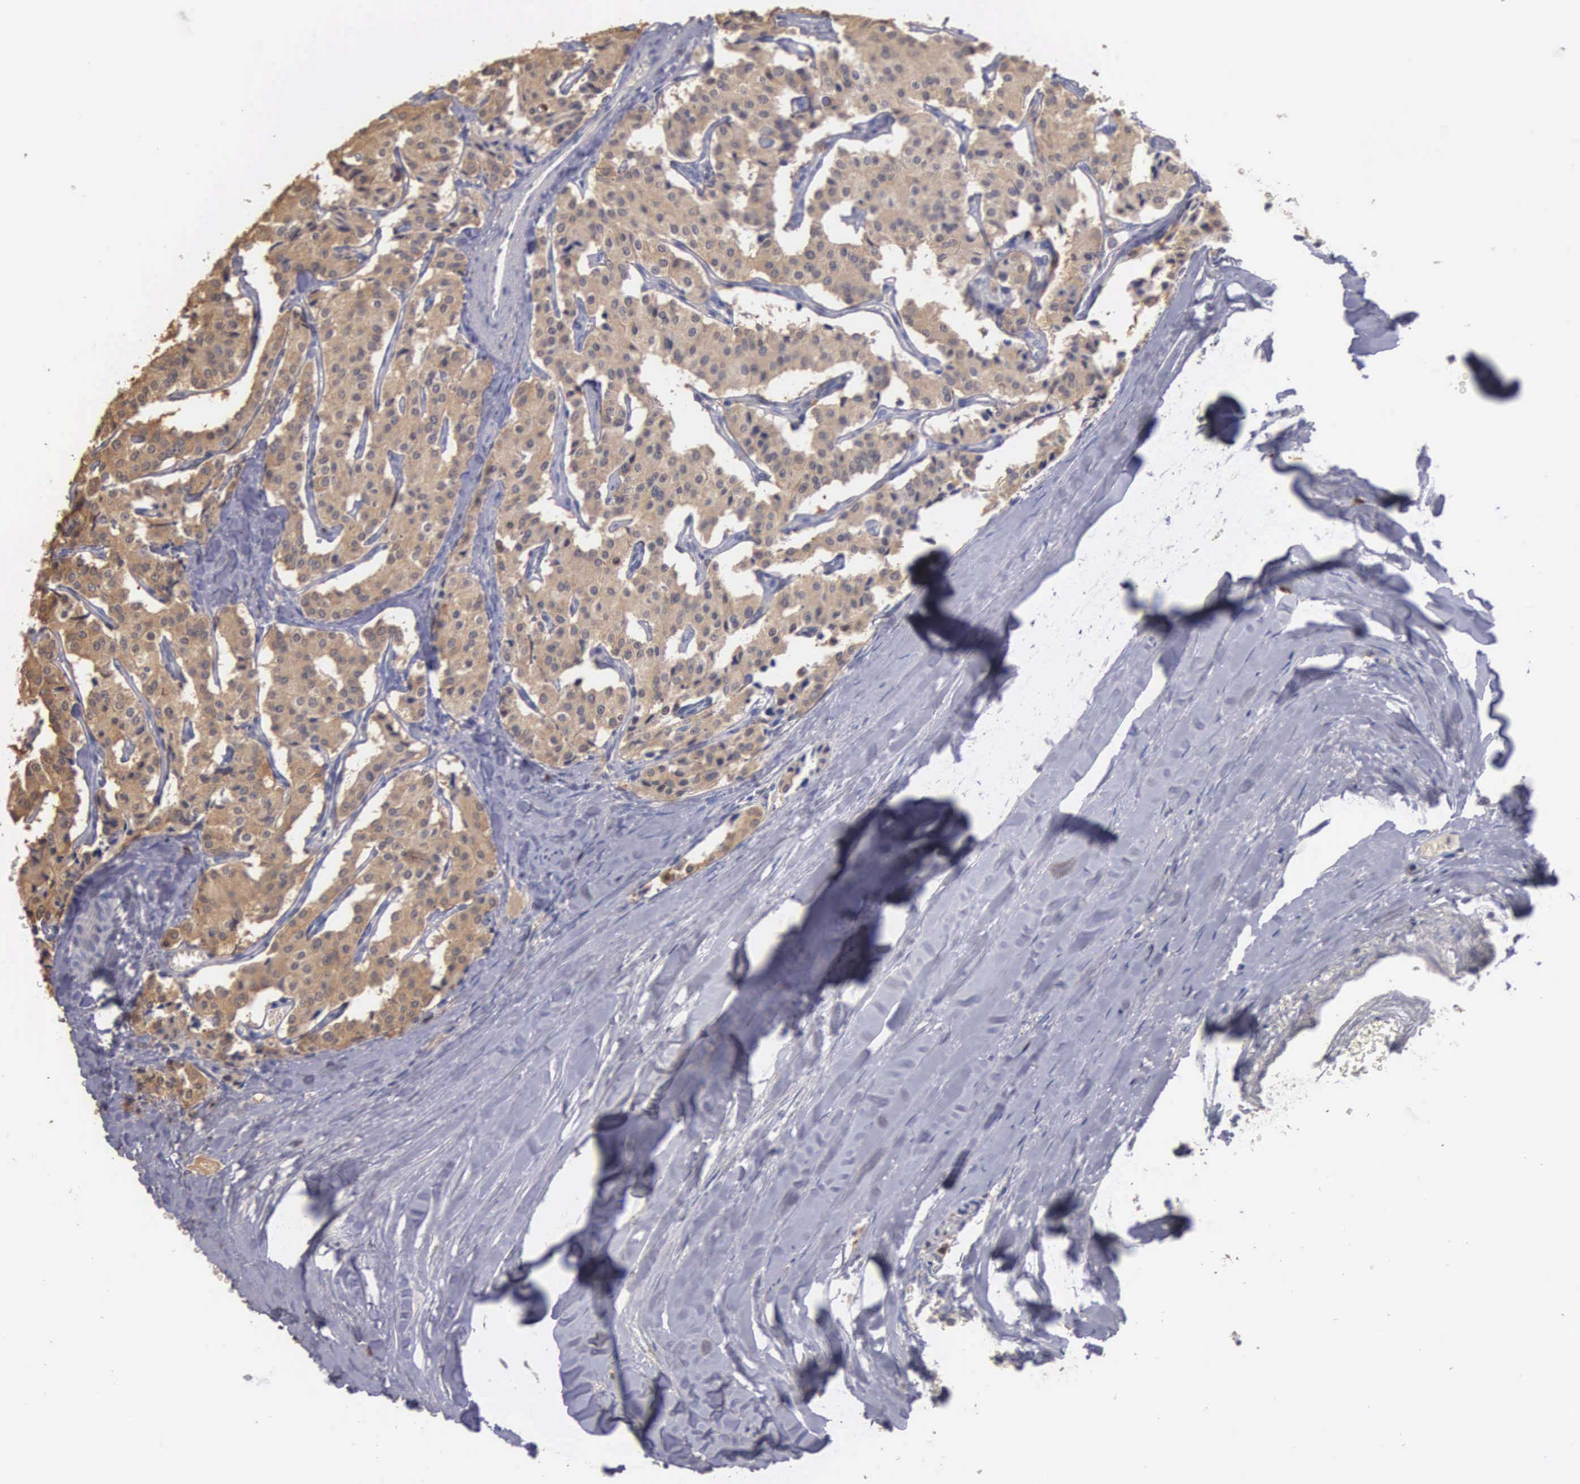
{"staining": {"intensity": "moderate", "quantity": ">75%", "location": "cytoplasmic/membranous"}, "tissue": "carcinoid", "cell_type": "Tumor cells", "image_type": "cancer", "snomed": [{"axis": "morphology", "description": "Carcinoid, malignant, NOS"}, {"axis": "topography", "description": "Bronchus"}], "caption": "Immunohistochemistry photomicrograph of carcinoid stained for a protein (brown), which shows medium levels of moderate cytoplasmic/membranous expression in about >75% of tumor cells.", "gene": "ENO3", "patient": {"sex": "male", "age": 55}}